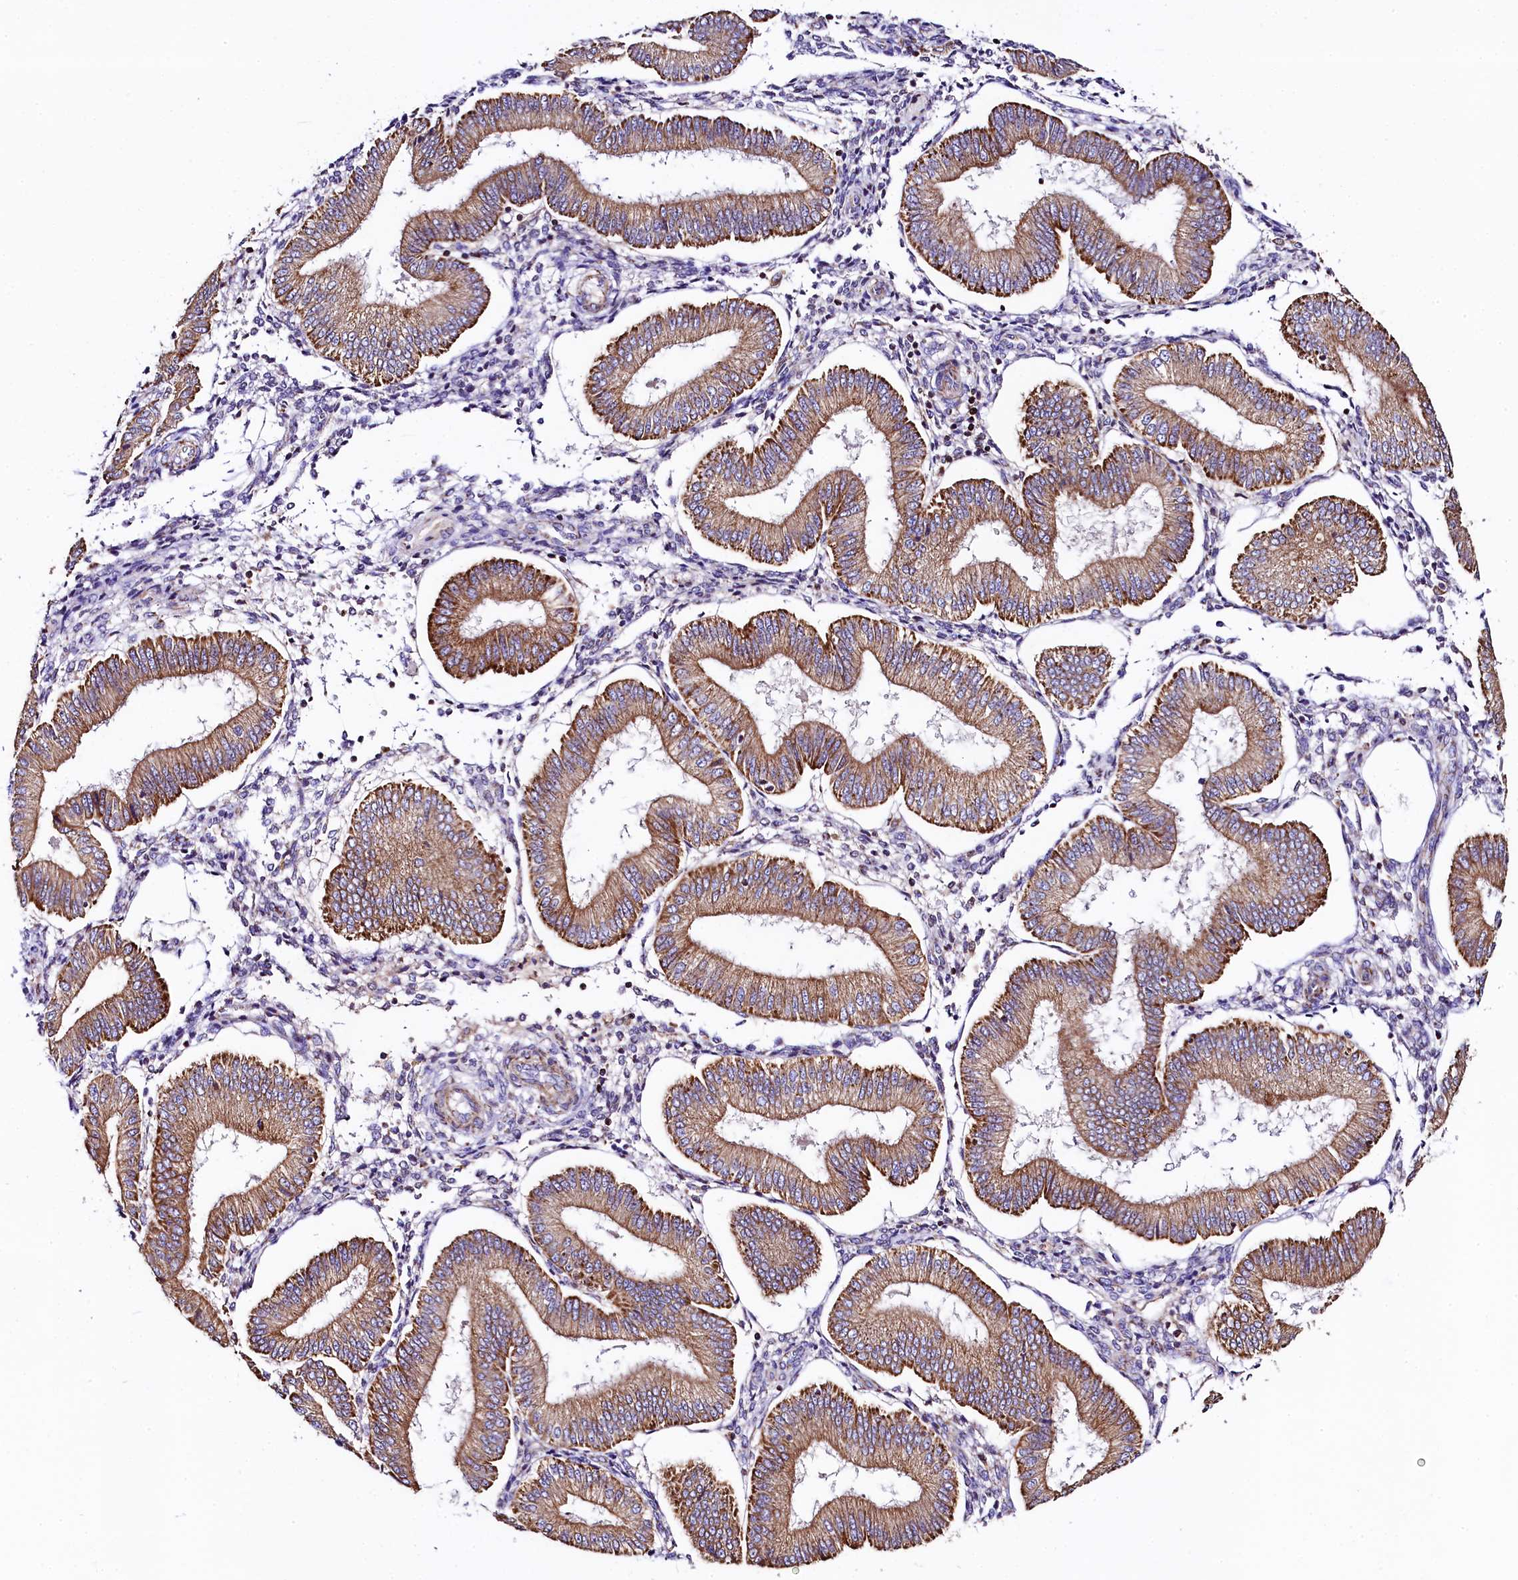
{"staining": {"intensity": "weak", "quantity": "<25%", "location": "cytoplasmic/membranous"}, "tissue": "endometrium", "cell_type": "Cells in endometrial stroma", "image_type": "normal", "snomed": [{"axis": "morphology", "description": "Normal tissue, NOS"}, {"axis": "topography", "description": "Endometrium"}], "caption": "Immunohistochemistry (IHC) image of normal endometrium stained for a protein (brown), which exhibits no positivity in cells in endometrial stroma.", "gene": "CLYBL", "patient": {"sex": "female", "age": 39}}